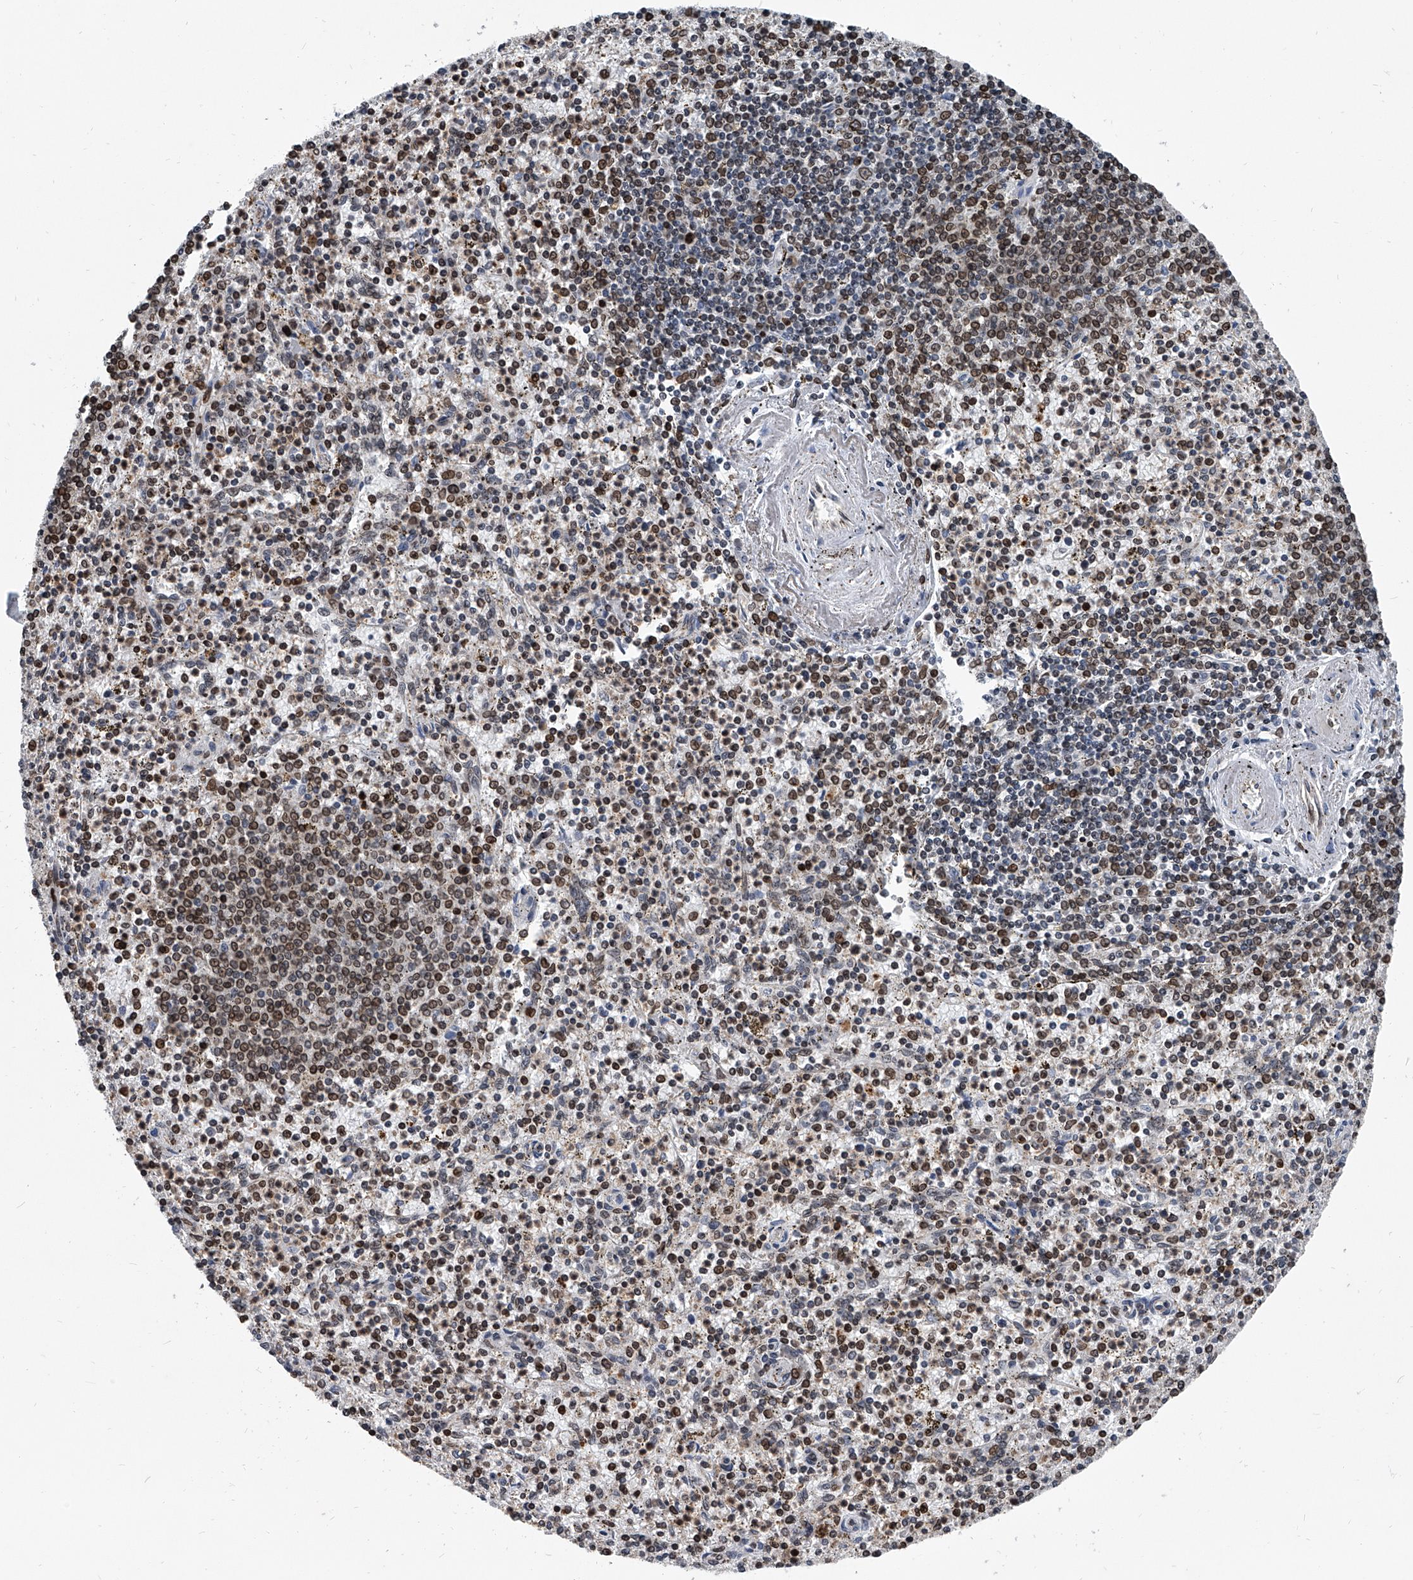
{"staining": {"intensity": "moderate", "quantity": ">75%", "location": "cytoplasmic/membranous,nuclear"}, "tissue": "spleen", "cell_type": "Cells in red pulp", "image_type": "normal", "snomed": [{"axis": "morphology", "description": "Normal tissue, NOS"}, {"axis": "topography", "description": "Spleen"}], "caption": "Immunohistochemistry (IHC) (DAB) staining of benign human spleen exhibits moderate cytoplasmic/membranous,nuclear protein positivity in approximately >75% of cells in red pulp. (IHC, brightfield microscopy, high magnification).", "gene": "PHF20", "patient": {"sex": "male", "age": 72}}